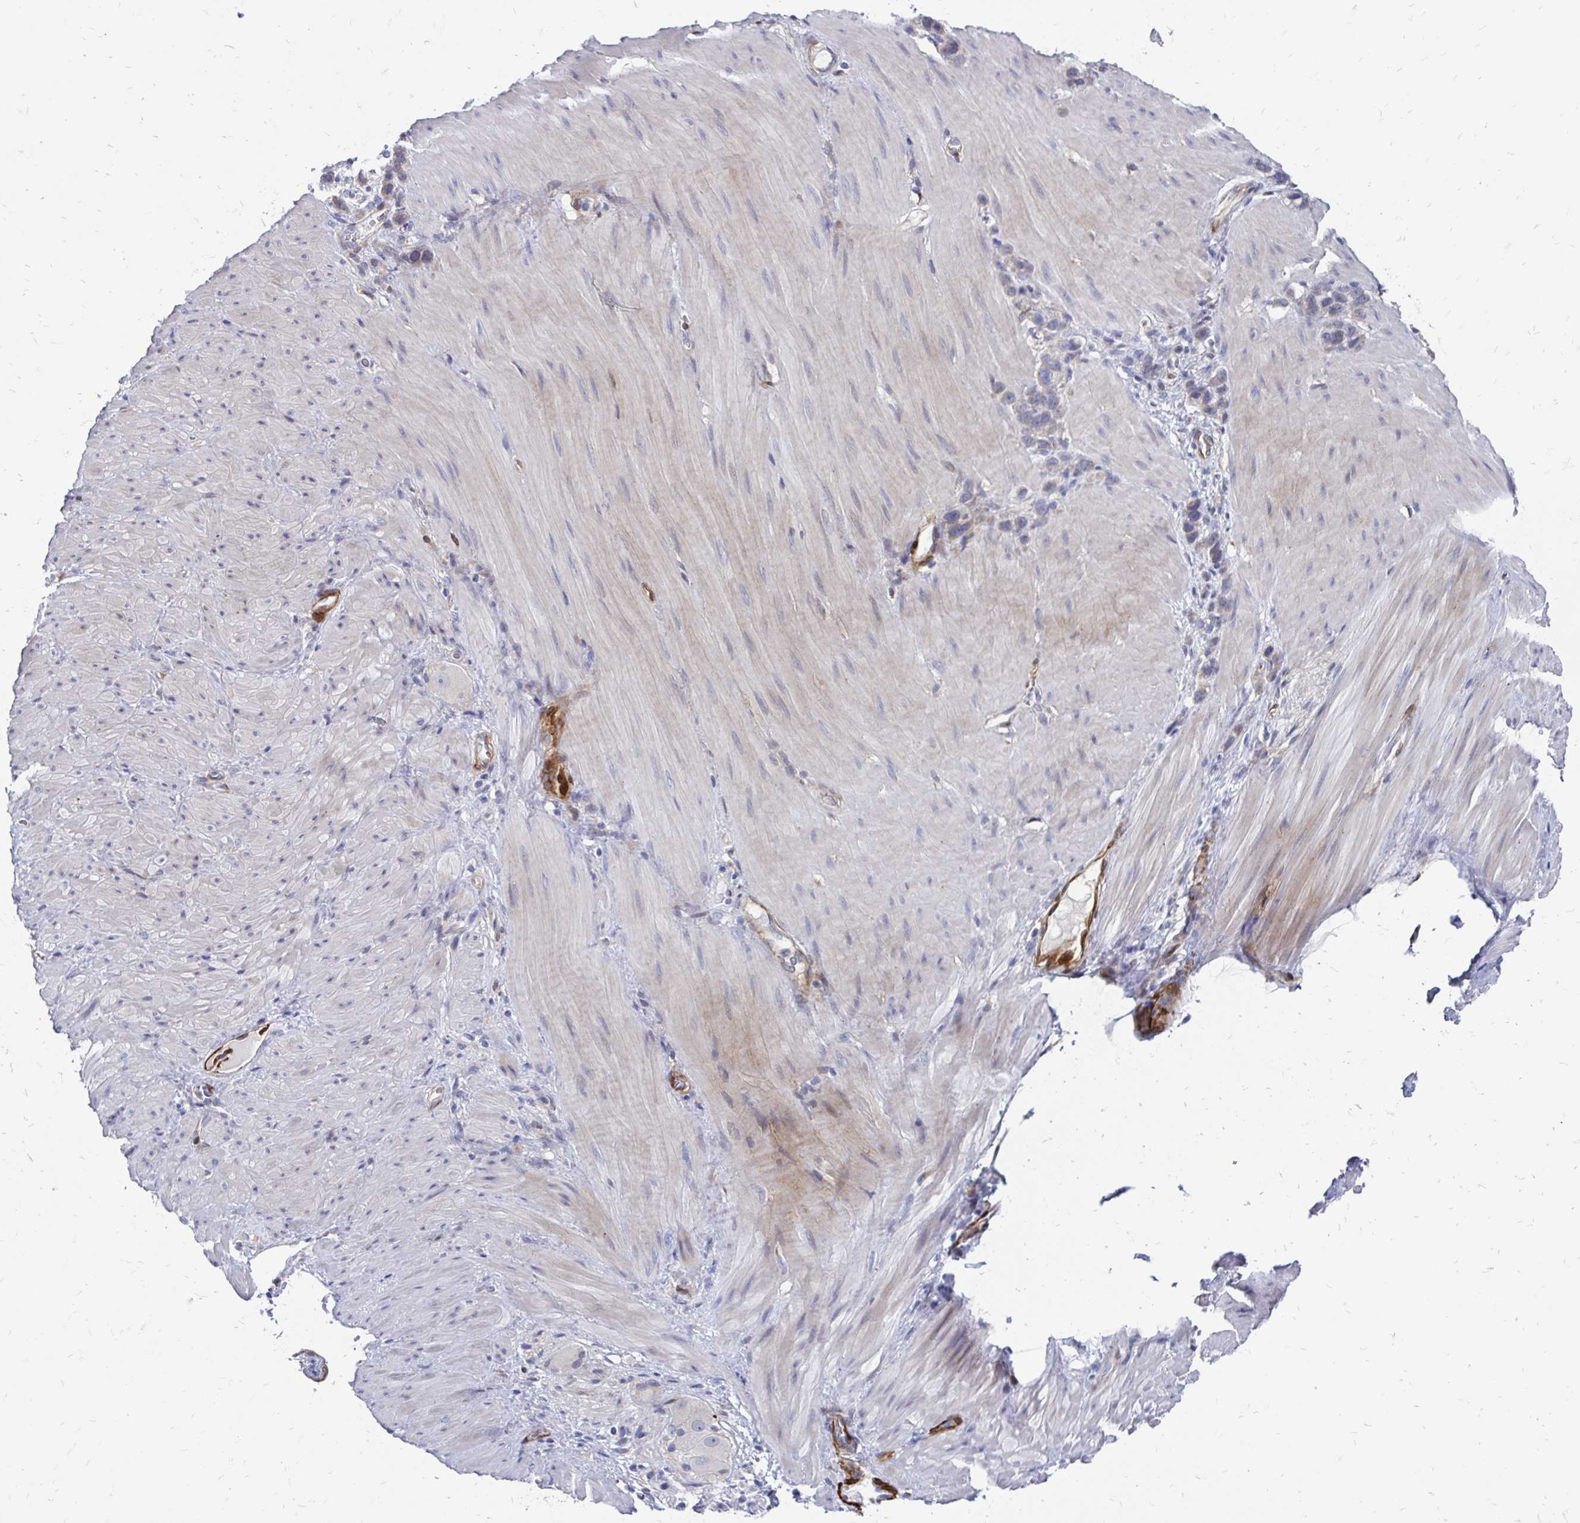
{"staining": {"intensity": "negative", "quantity": "none", "location": "none"}, "tissue": "stomach cancer", "cell_type": "Tumor cells", "image_type": "cancer", "snomed": [{"axis": "morphology", "description": "Adenocarcinoma, NOS"}, {"axis": "topography", "description": "Stomach"}], "caption": "IHC of stomach cancer exhibits no expression in tumor cells.", "gene": "CDKL1", "patient": {"sex": "female", "age": 65}}